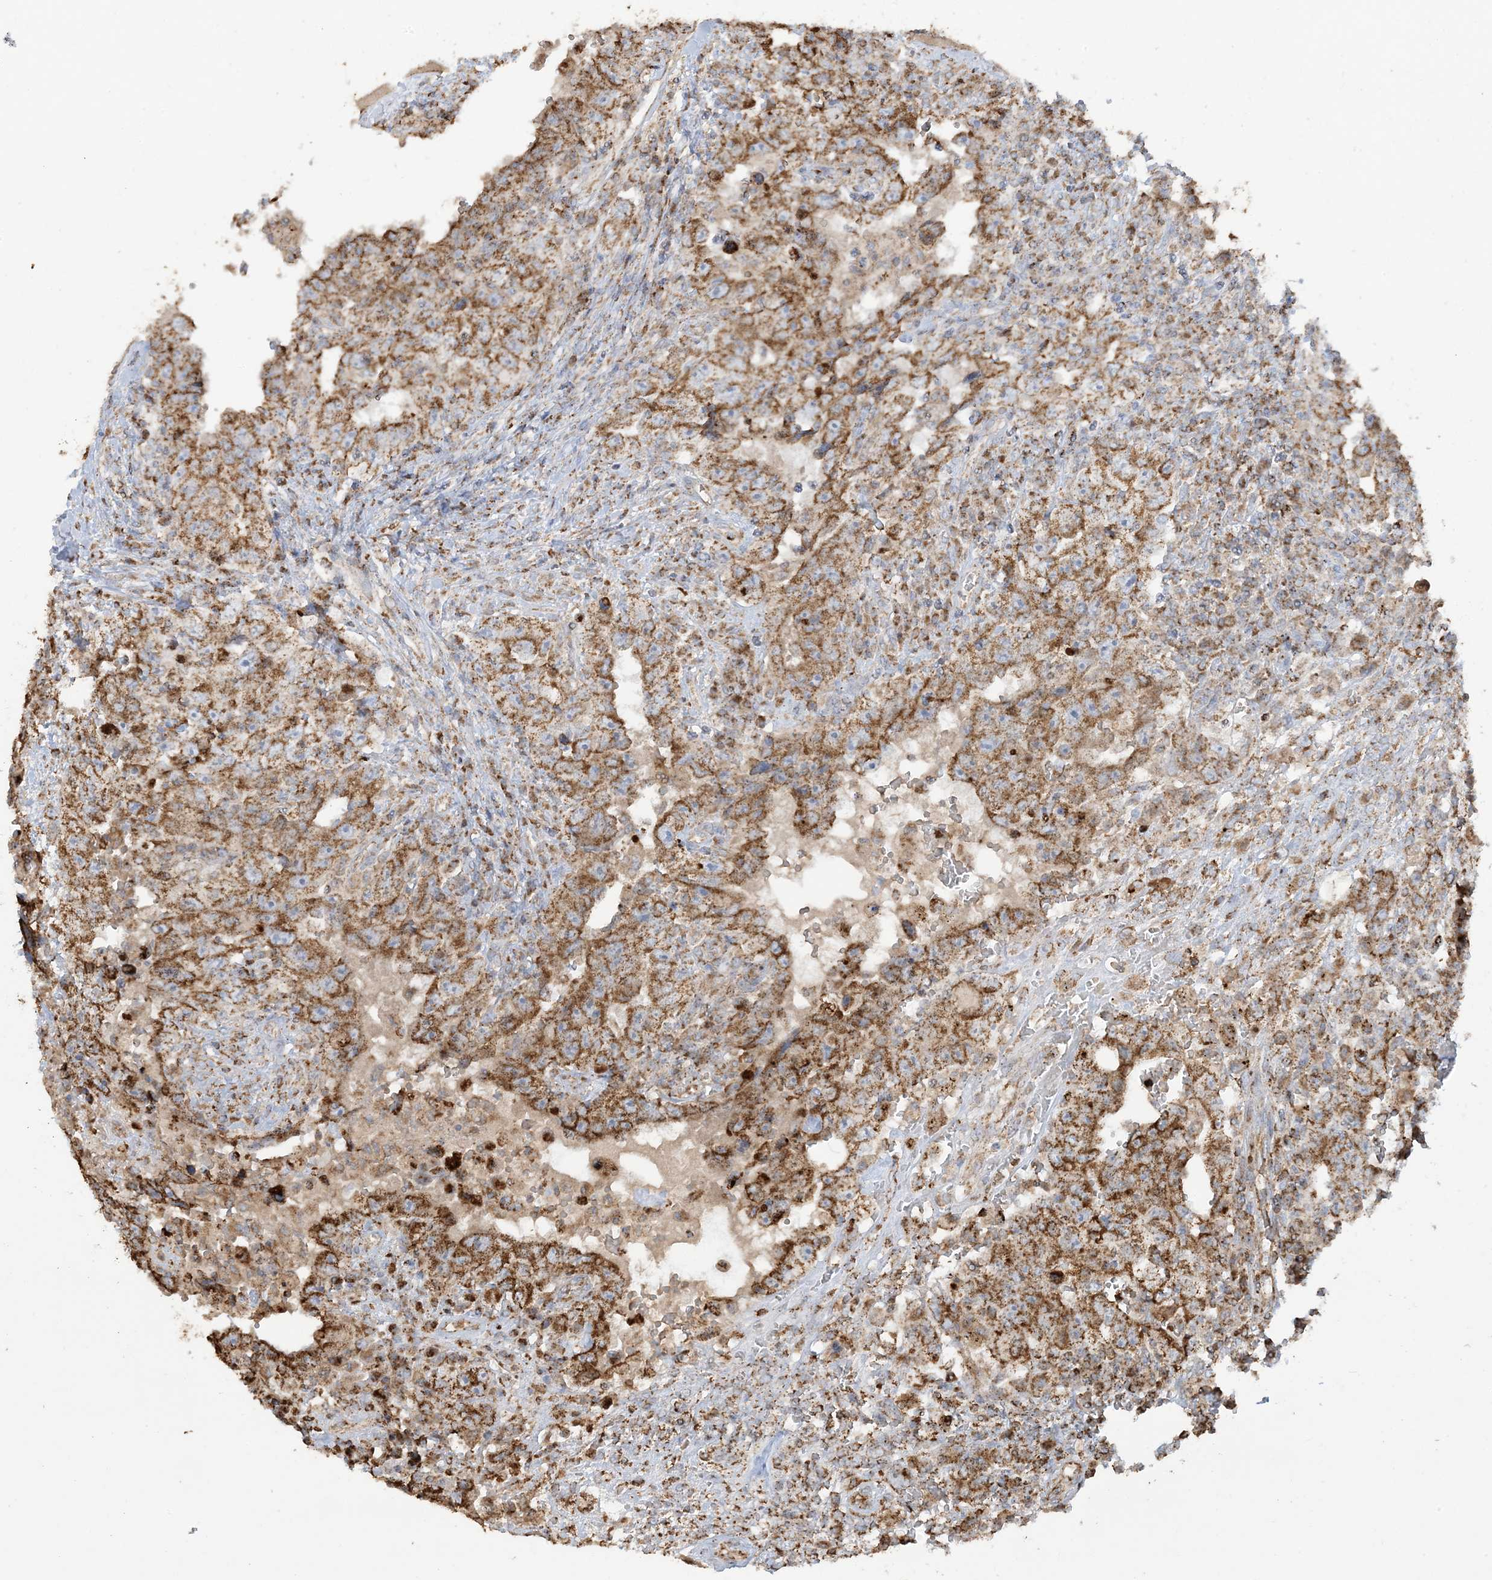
{"staining": {"intensity": "moderate", "quantity": ">75%", "location": "cytoplasmic/membranous"}, "tissue": "testis cancer", "cell_type": "Tumor cells", "image_type": "cancer", "snomed": [{"axis": "morphology", "description": "Carcinoma, Embryonal, NOS"}, {"axis": "topography", "description": "Testis"}], "caption": "The immunohistochemical stain labels moderate cytoplasmic/membranous positivity in tumor cells of testis cancer tissue.", "gene": "AGA", "patient": {"sex": "male", "age": 26}}